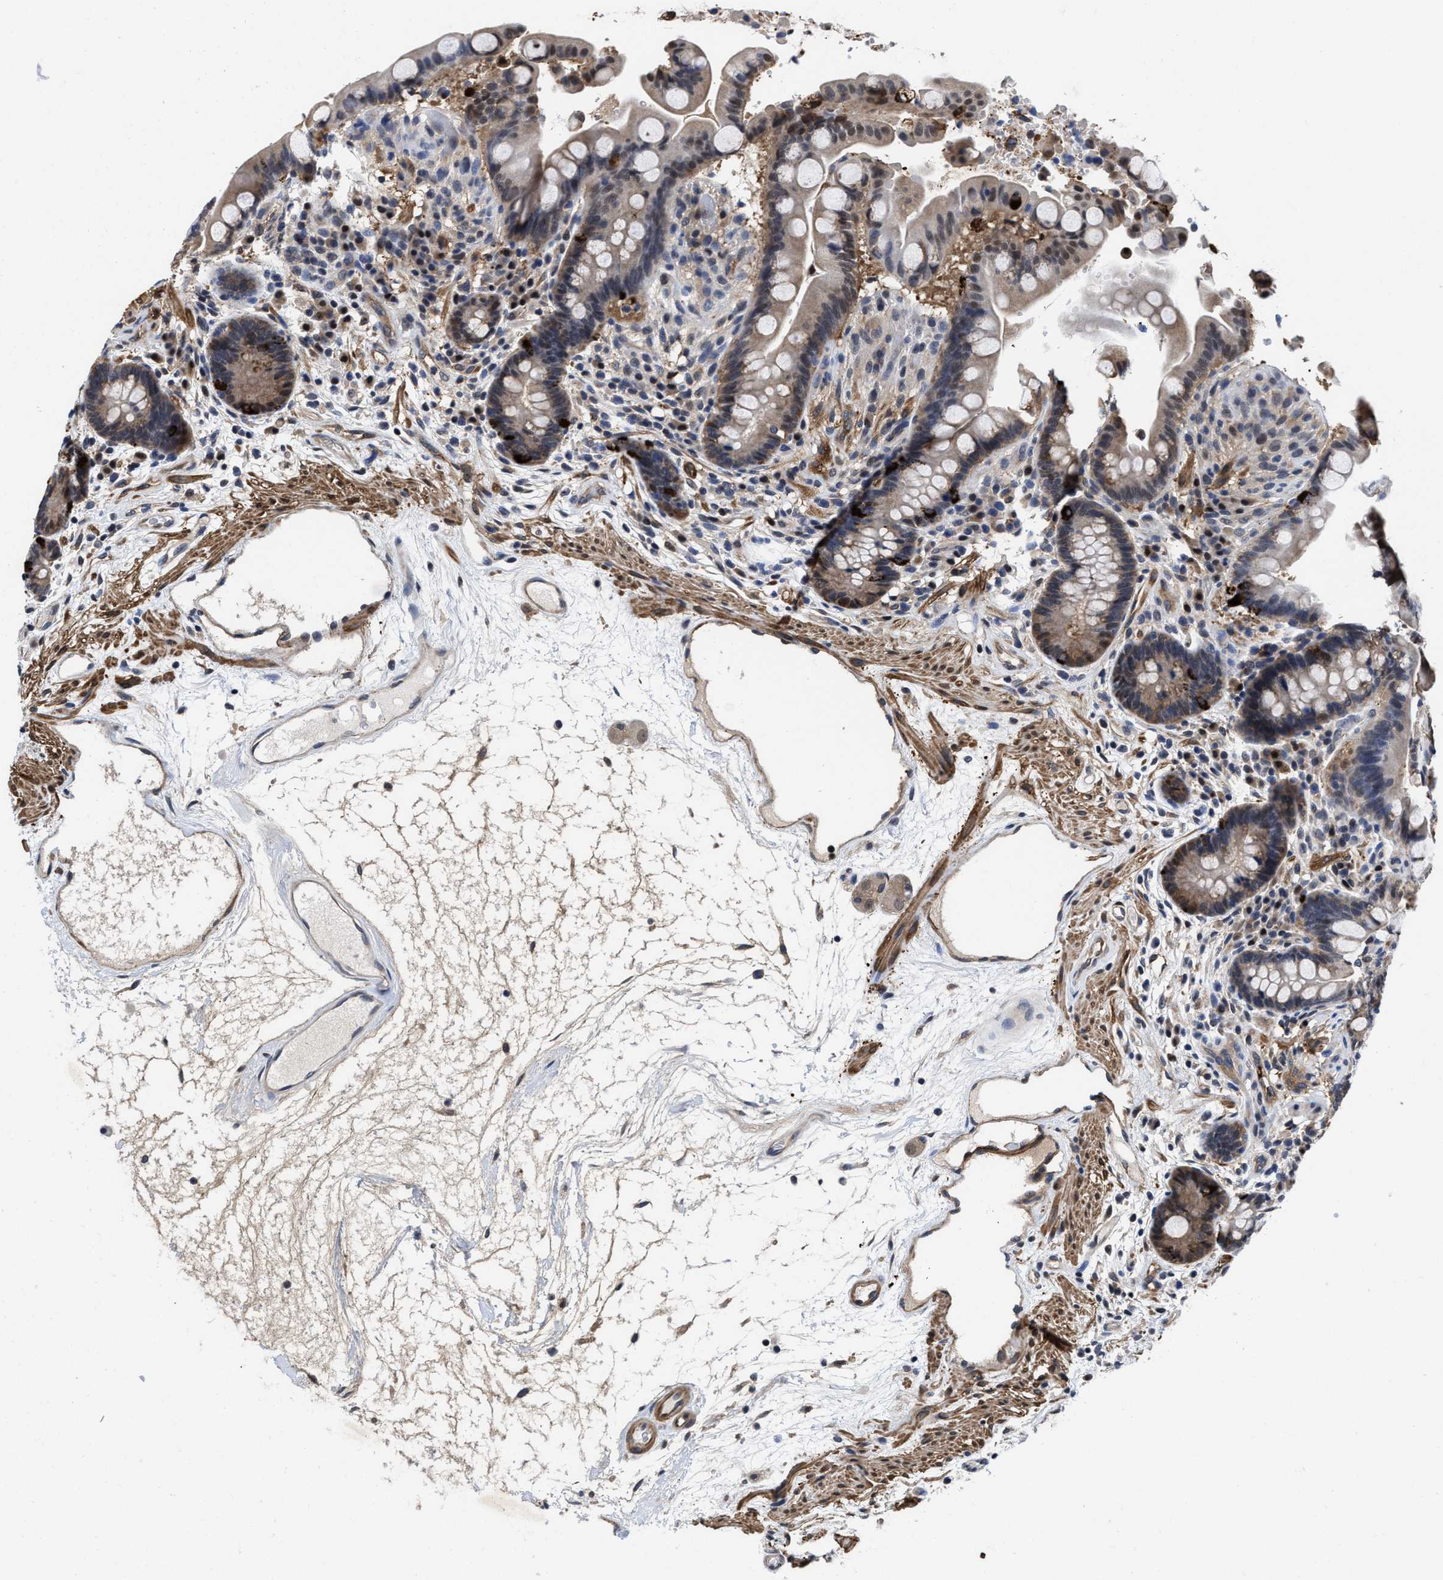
{"staining": {"intensity": "weak", "quantity": ">75%", "location": "cytoplasmic/membranous"}, "tissue": "colon", "cell_type": "Endothelial cells", "image_type": "normal", "snomed": [{"axis": "morphology", "description": "Normal tissue, NOS"}, {"axis": "topography", "description": "Colon"}], "caption": "Human colon stained with a brown dye reveals weak cytoplasmic/membranous positive staining in about >75% of endothelial cells.", "gene": "KIF12", "patient": {"sex": "male", "age": 73}}